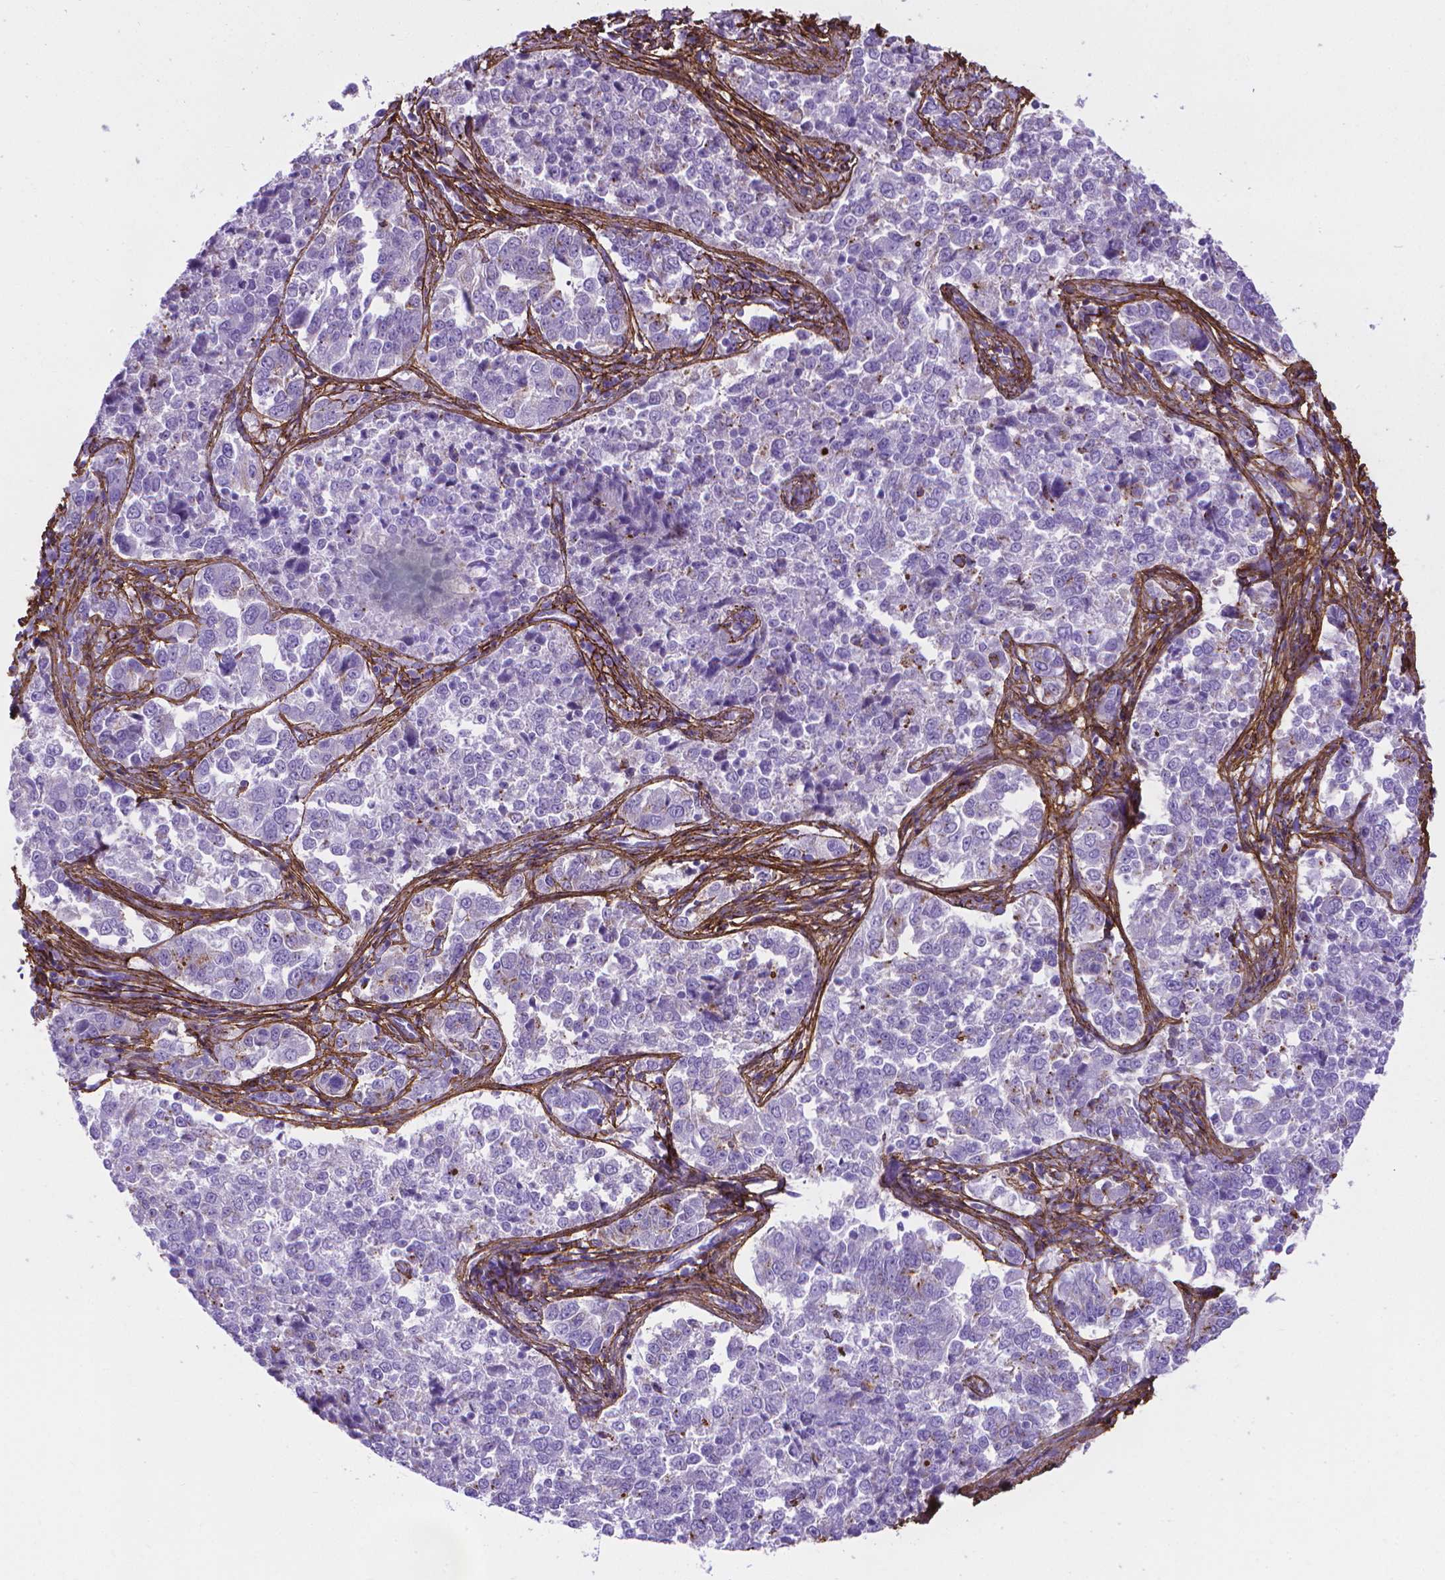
{"staining": {"intensity": "negative", "quantity": "none", "location": "none"}, "tissue": "endometrial cancer", "cell_type": "Tumor cells", "image_type": "cancer", "snomed": [{"axis": "morphology", "description": "Adenocarcinoma, NOS"}, {"axis": "topography", "description": "Endometrium"}], "caption": "The histopathology image exhibits no significant staining in tumor cells of endometrial cancer (adenocarcinoma).", "gene": "MFAP2", "patient": {"sex": "female", "age": 43}}